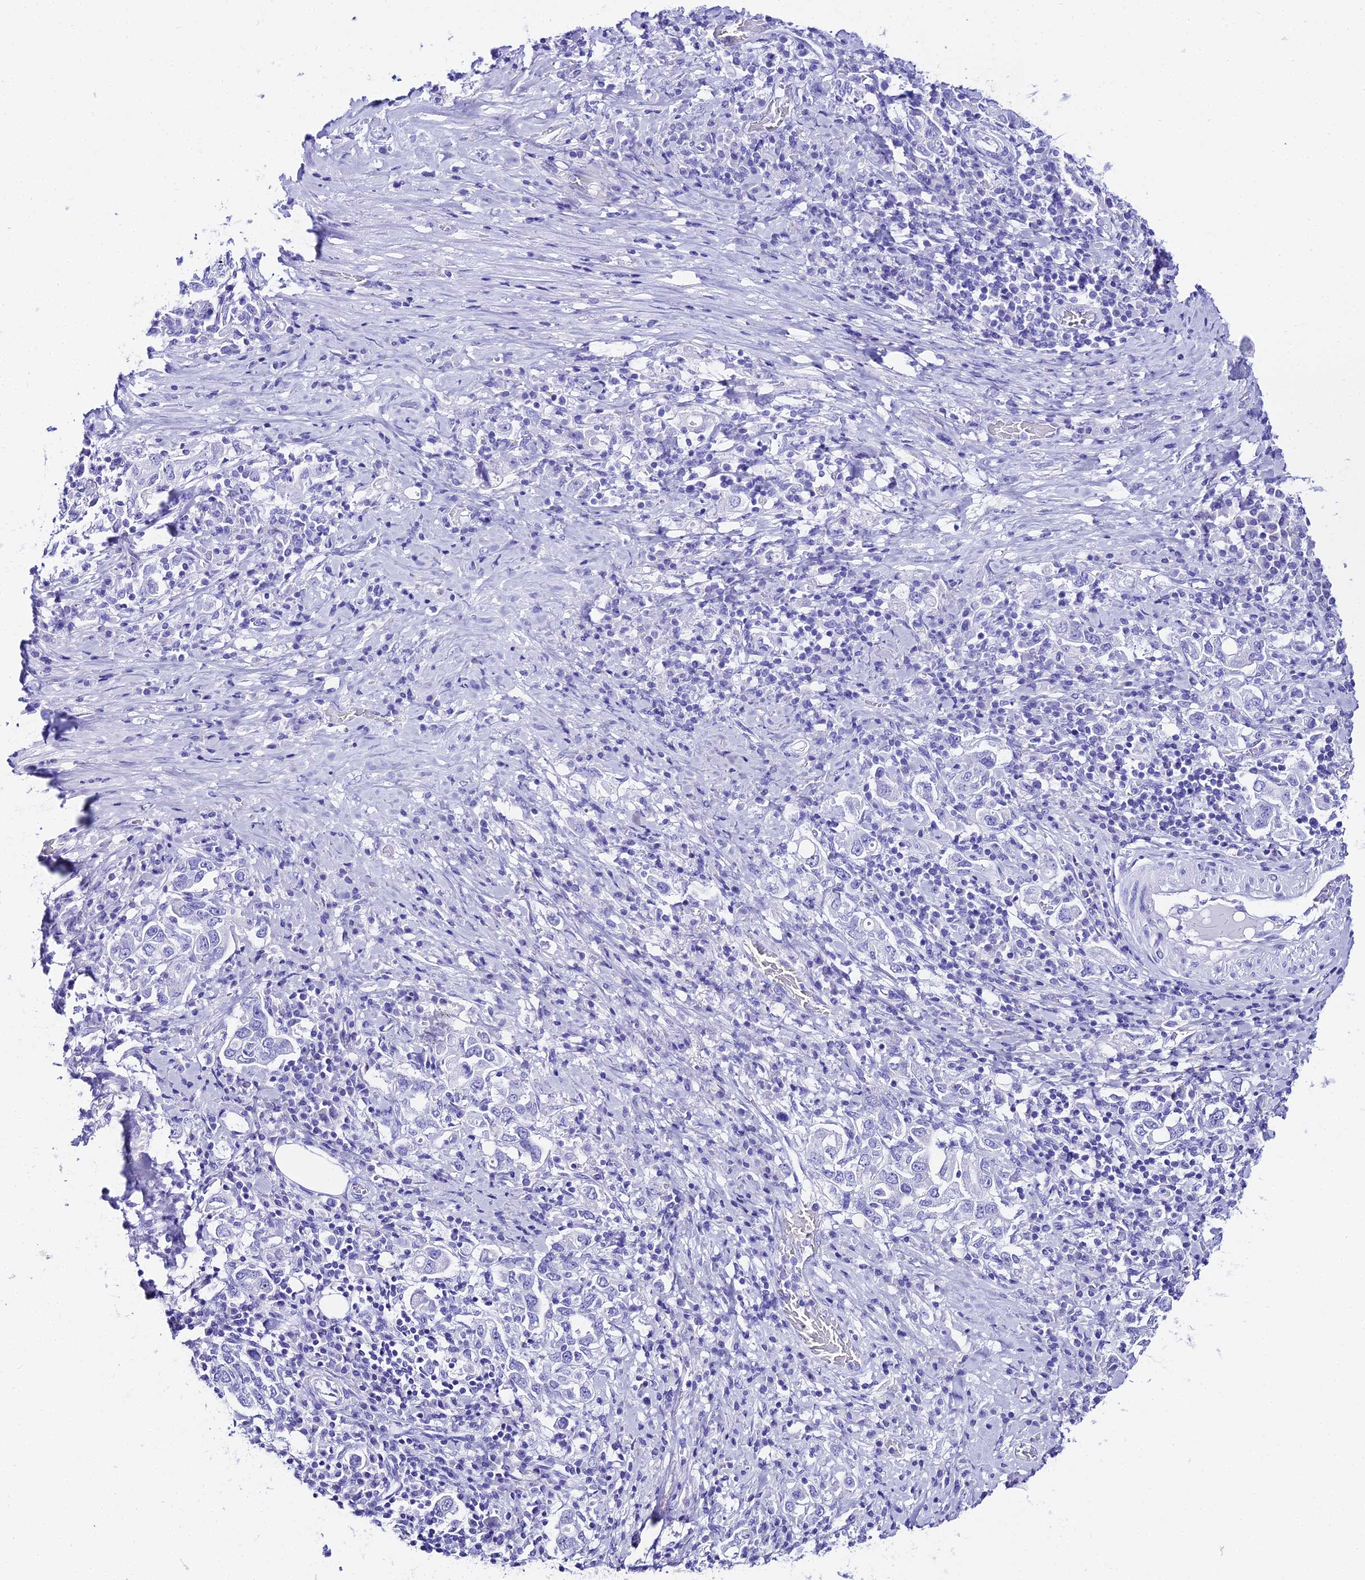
{"staining": {"intensity": "negative", "quantity": "none", "location": "none"}, "tissue": "stomach cancer", "cell_type": "Tumor cells", "image_type": "cancer", "snomed": [{"axis": "morphology", "description": "Adenocarcinoma, NOS"}, {"axis": "topography", "description": "Stomach, upper"}, {"axis": "topography", "description": "Stomach"}], "caption": "This image is of stomach cancer stained with immunohistochemistry (IHC) to label a protein in brown with the nuclei are counter-stained blue. There is no expression in tumor cells.", "gene": "TRMT44", "patient": {"sex": "male", "age": 62}}